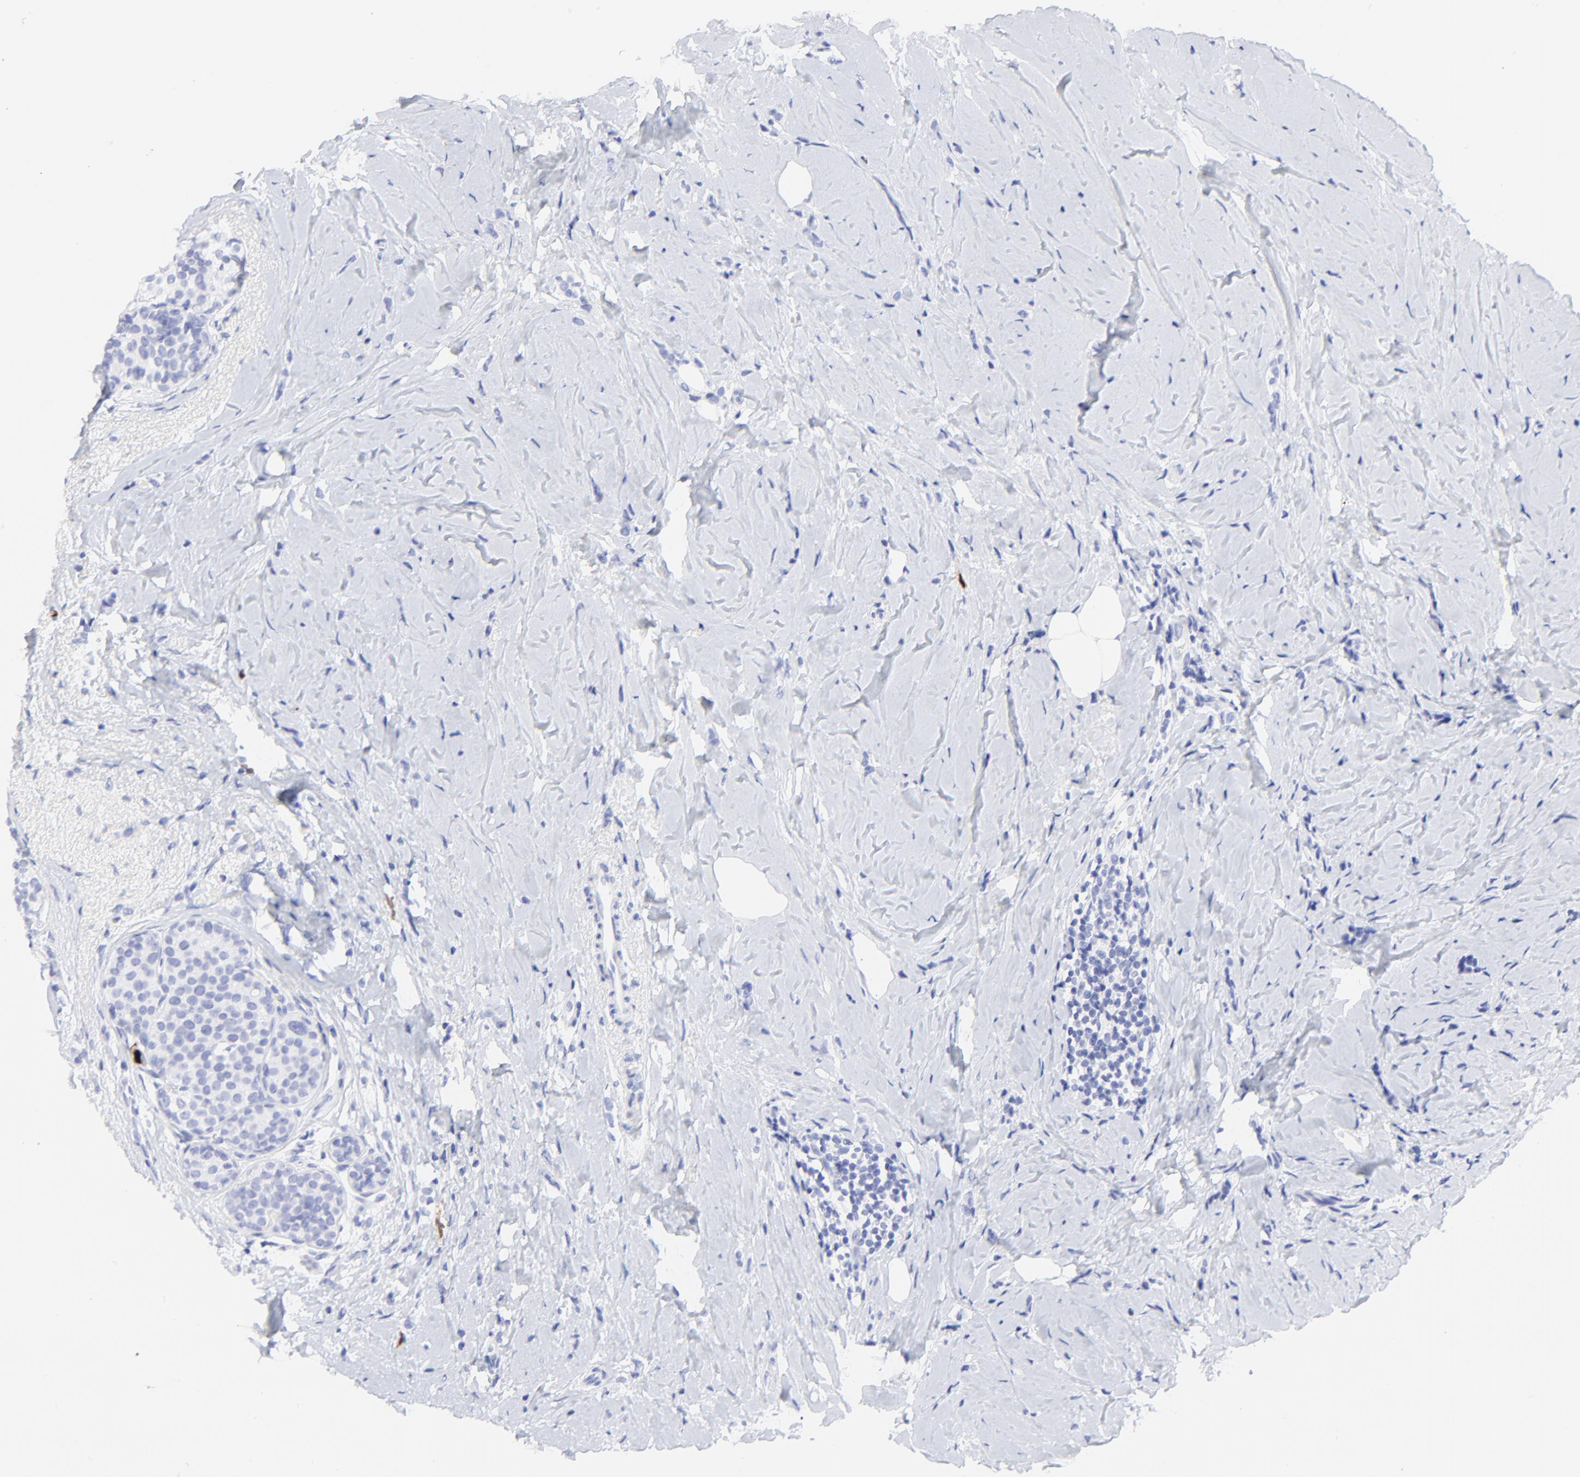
{"staining": {"intensity": "negative", "quantity": "none", "location": "none"}, "tissue": "breast cancer", "cell_type": "Tumor cells", "image_type": "cancer", "snomed": [{"axis": "morphology", "description": "Lobular carcinoma"}, {"axis": "topography", "description": "Breast"}], "caption": "Lobular carcinoma (breast) was stained to show a protein in brown. There is no significant expression in tumor cells.", "gene": "S100A12", "patient": {"sex": "female", "age": 64}}